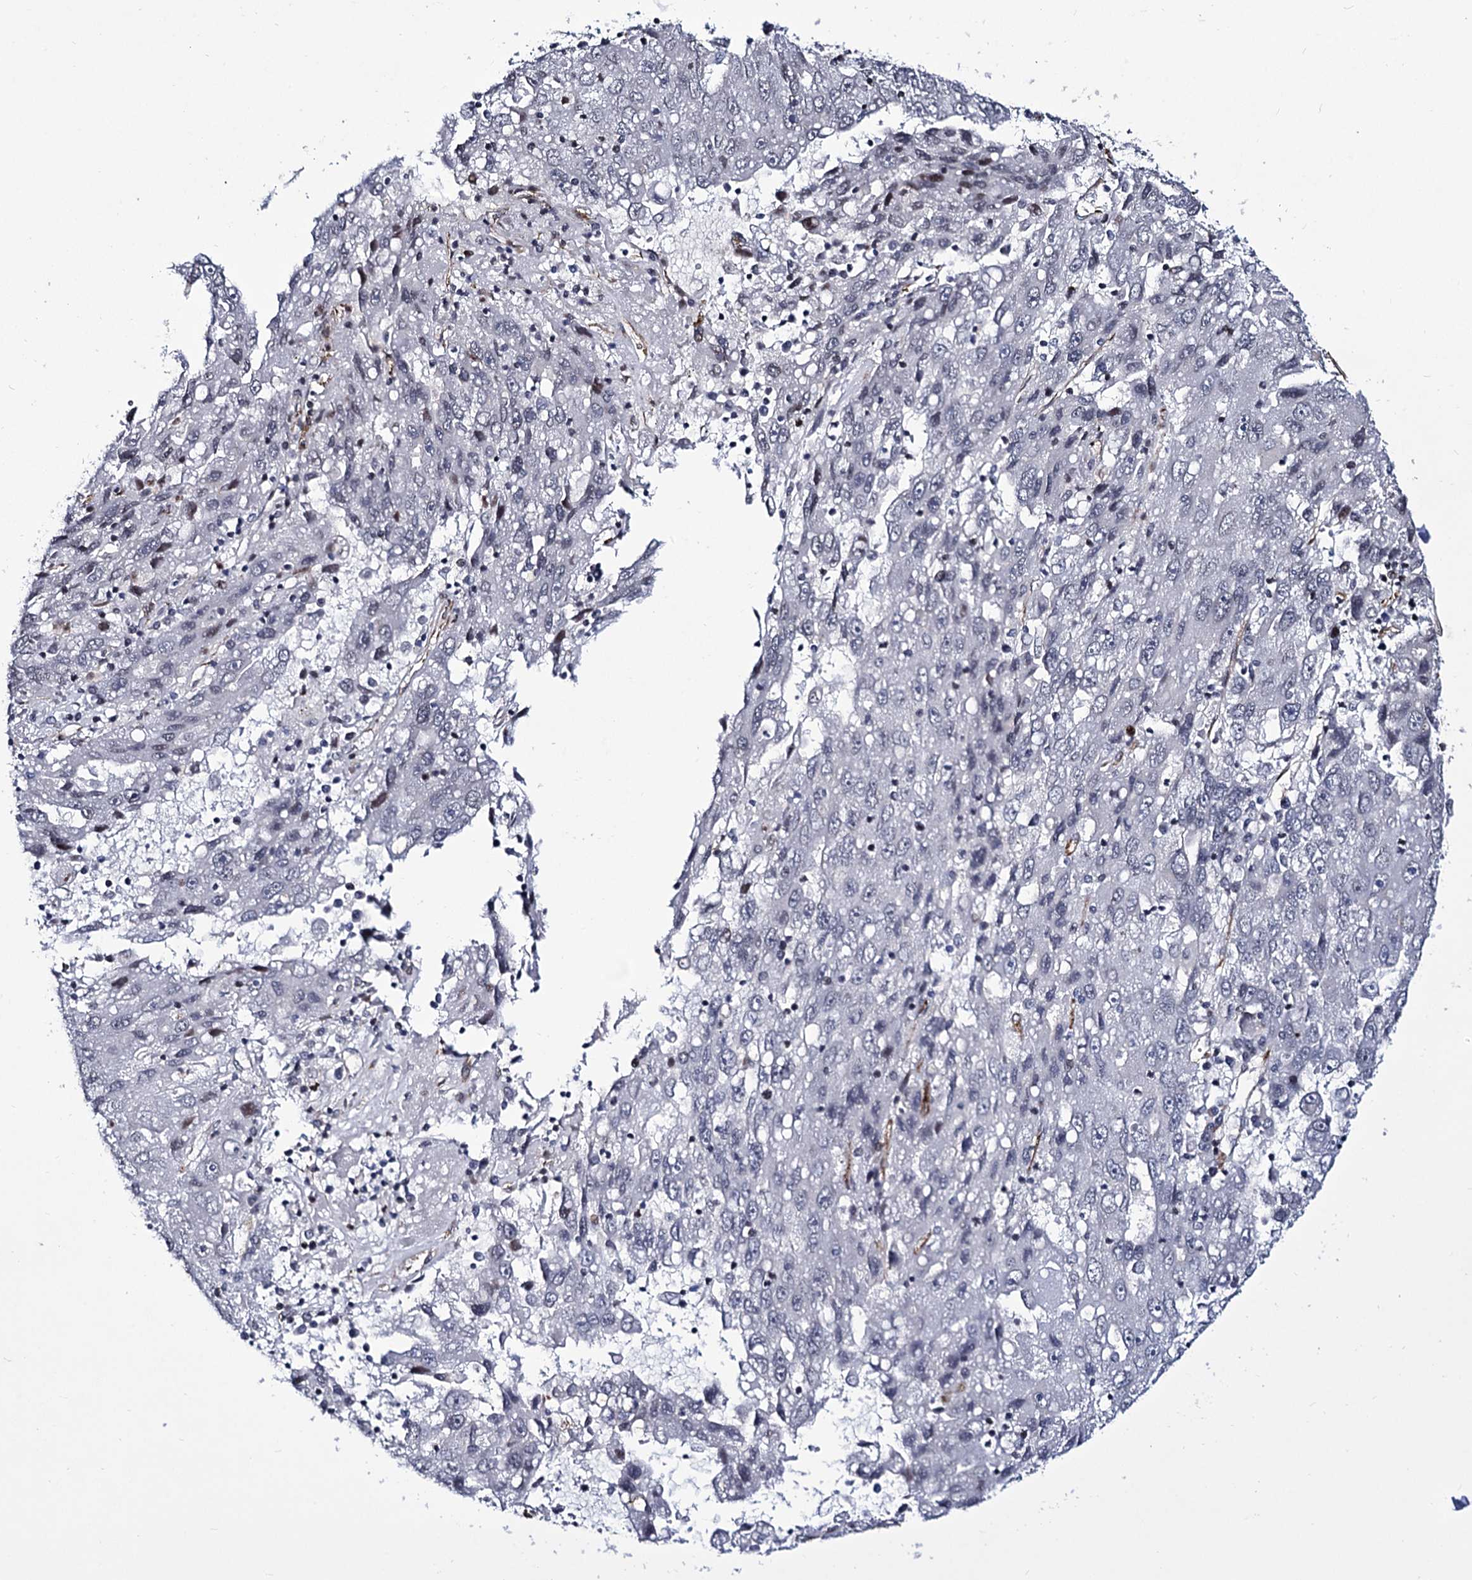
{"staining": {"intensity": "negative", "quantity": "none", "location": "none"}, "tissue": "liver cancer", "cell_type": "Tumor cells", "image_type": "cancer", "snomed": [{"axis": "morphology", "description": "Carcinoma, Hepatocellular, NOS"}, {"axis": "topography", "description": "Liver"}], "caption": "DAB immunohistochemical staining of human liver hepatocellular carcinoma demonstrates no significant positivity in tumor cells.", "gene": "ZC3H12C", "patient": {"sex": "male", "age": 49}}